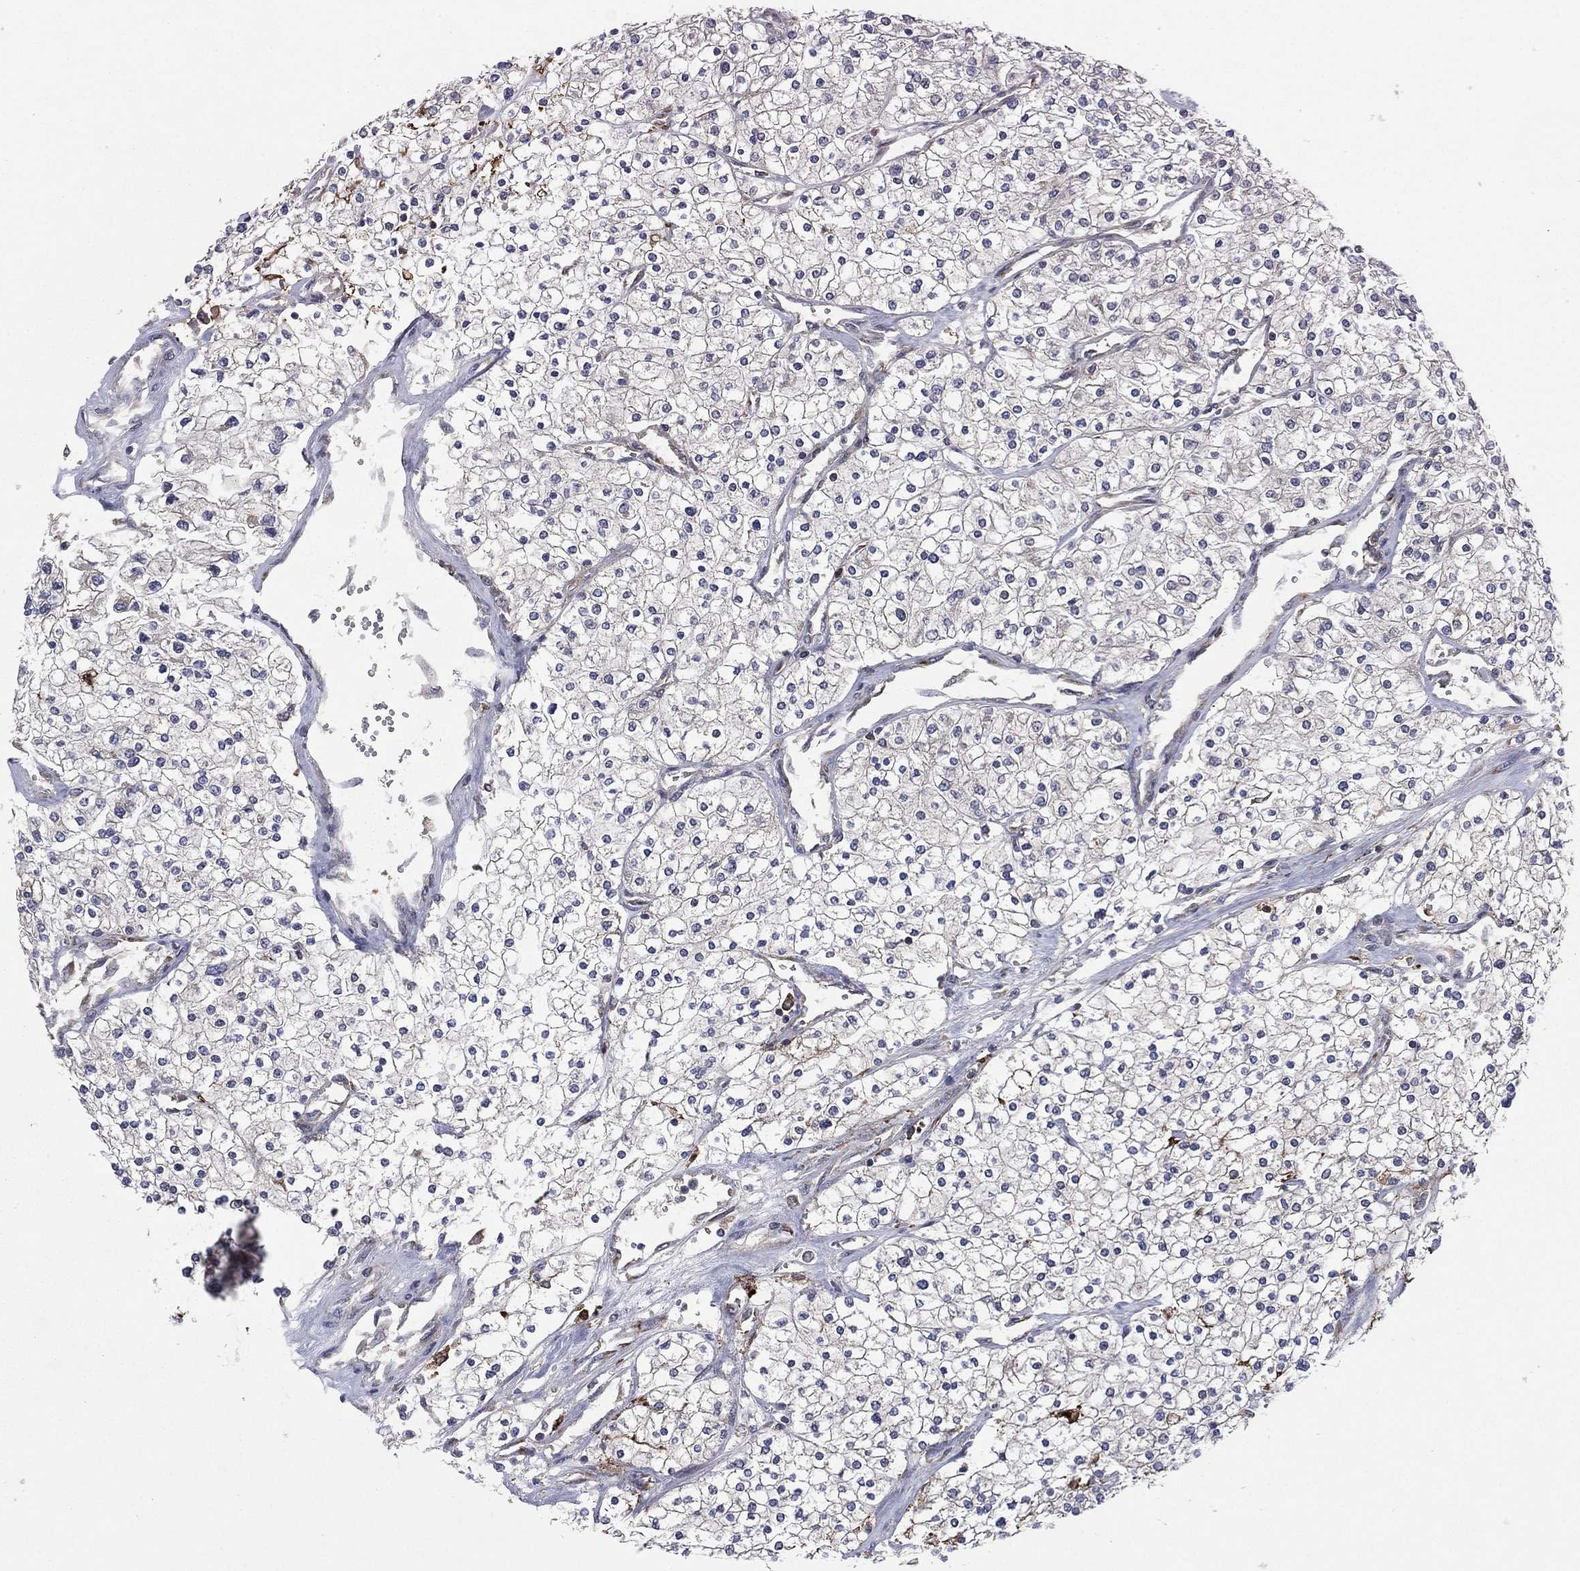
{"staining": {"intensity": "negative", "quantity": "none", "location": "none"}, "tissue": "renal cancer", "cell_type": "Tumor cells", "image_type": "cancer", "snomed": [{"axis": "morphology", "description": "Adenocarcinoma, NOS"}, {"axis": "topography", "description": "Kidney"}], "caption": "Immunohistochemistry histopathology image of neoplastic tissue: renal adenocarcinoma stained with DAB shows no significant protein positivity in tumor cells.", "gene": "C2orf76", "patient": {"sex": "male", "age": 80}}